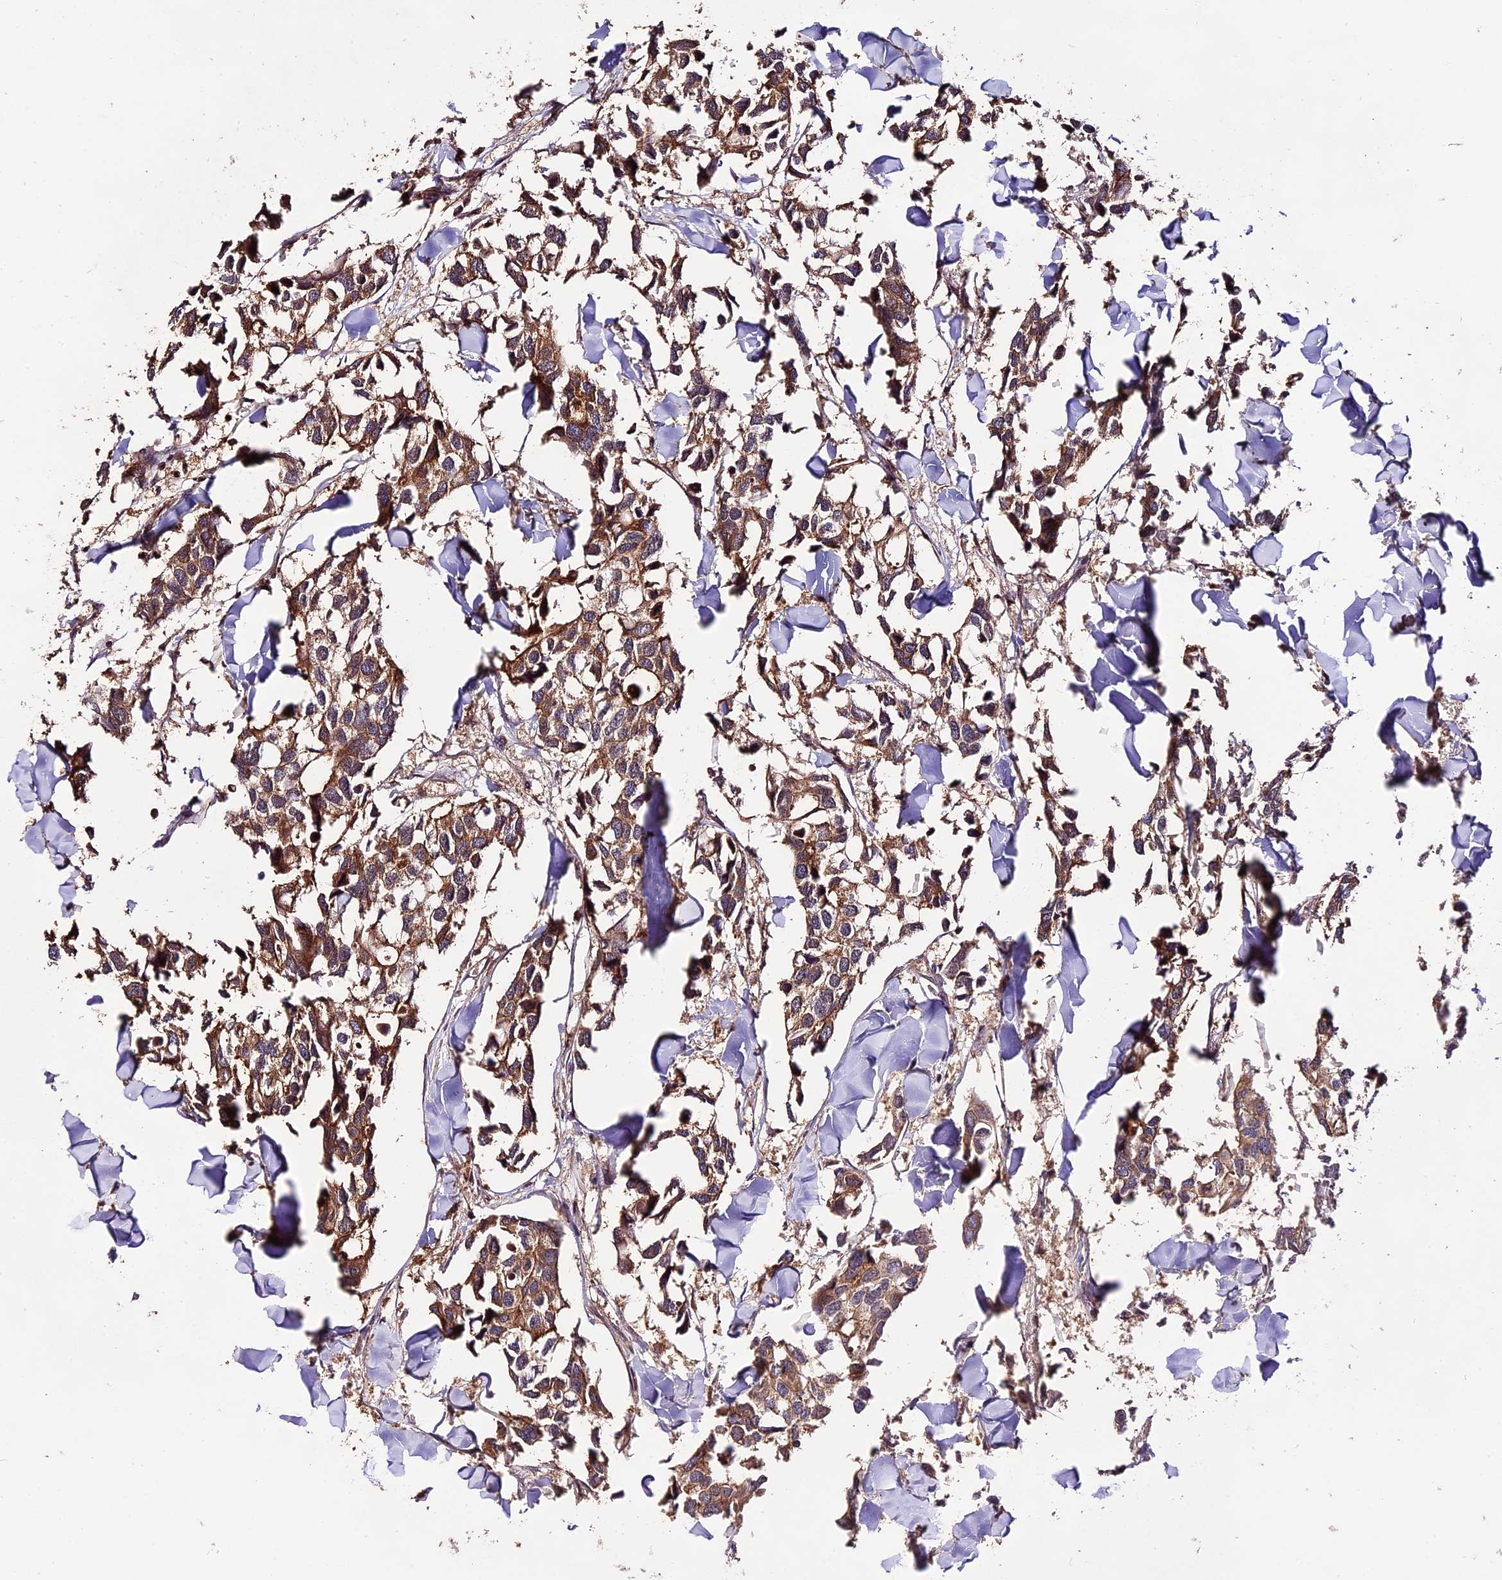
{"staining": {"intensity": "moderate", "quantity": ">75%", "location": "cytoplasmic/membranous"}, "tissue": "breast cancer", "cell_type": "Tumor cells", "image_type": "cancer", "snomed": [{"axis": "morphology", "description": "Duct carcinoma"}, {"axis": "topography", "description": "Breast"}], "caption": "Breast intraductal carcinoma stained with DAB (3,3'-diaminobenzidine) immunohistochemistry reveals medium levels of moderate cytoplasmic/membranous staining in about >75% of tumor cells.", "gene": "TRMT1", "patient": {"sex": "female", "age": 83}}